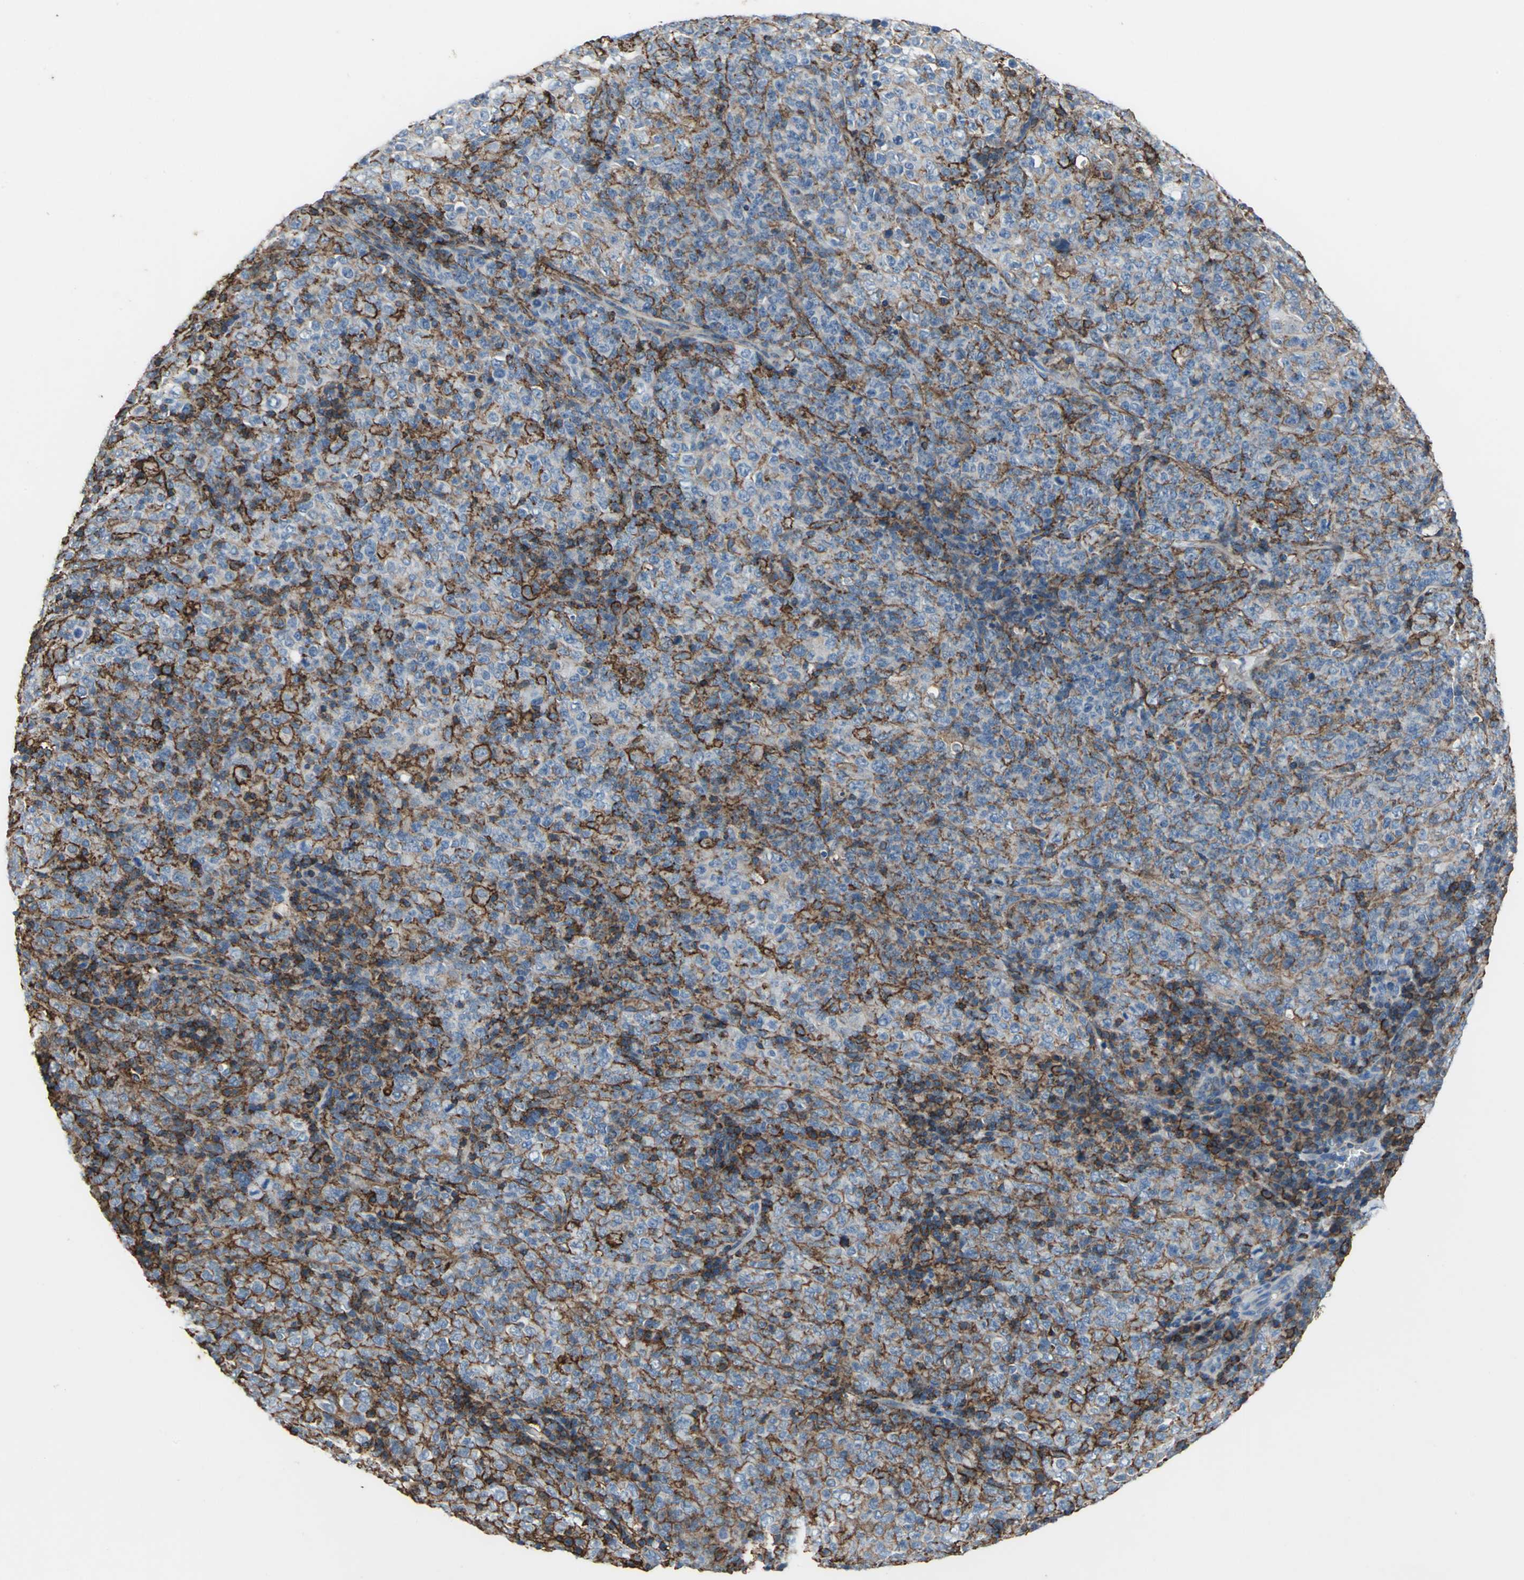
{"staining": {"intensity": "strong", "quantity": "25%-75%", "location": "cytoplasmic/membranous"}, "tissue": "lymphoma", "cell_type": "Tumor cells", "image_type": "cancer", "snomed": [{"axis": "morphology", "description": "Malignant lymphoma, non-Hodgkin's type, High grade"}, {"axis": "topography", "description": "Tonsil"}], "caption": "Lymphoma stained for a protein reveals strong cytoplasmic/membranous positivity in tumor cells.", "gene": "CD44", "patient": {"sex": "female", "age": 36}}